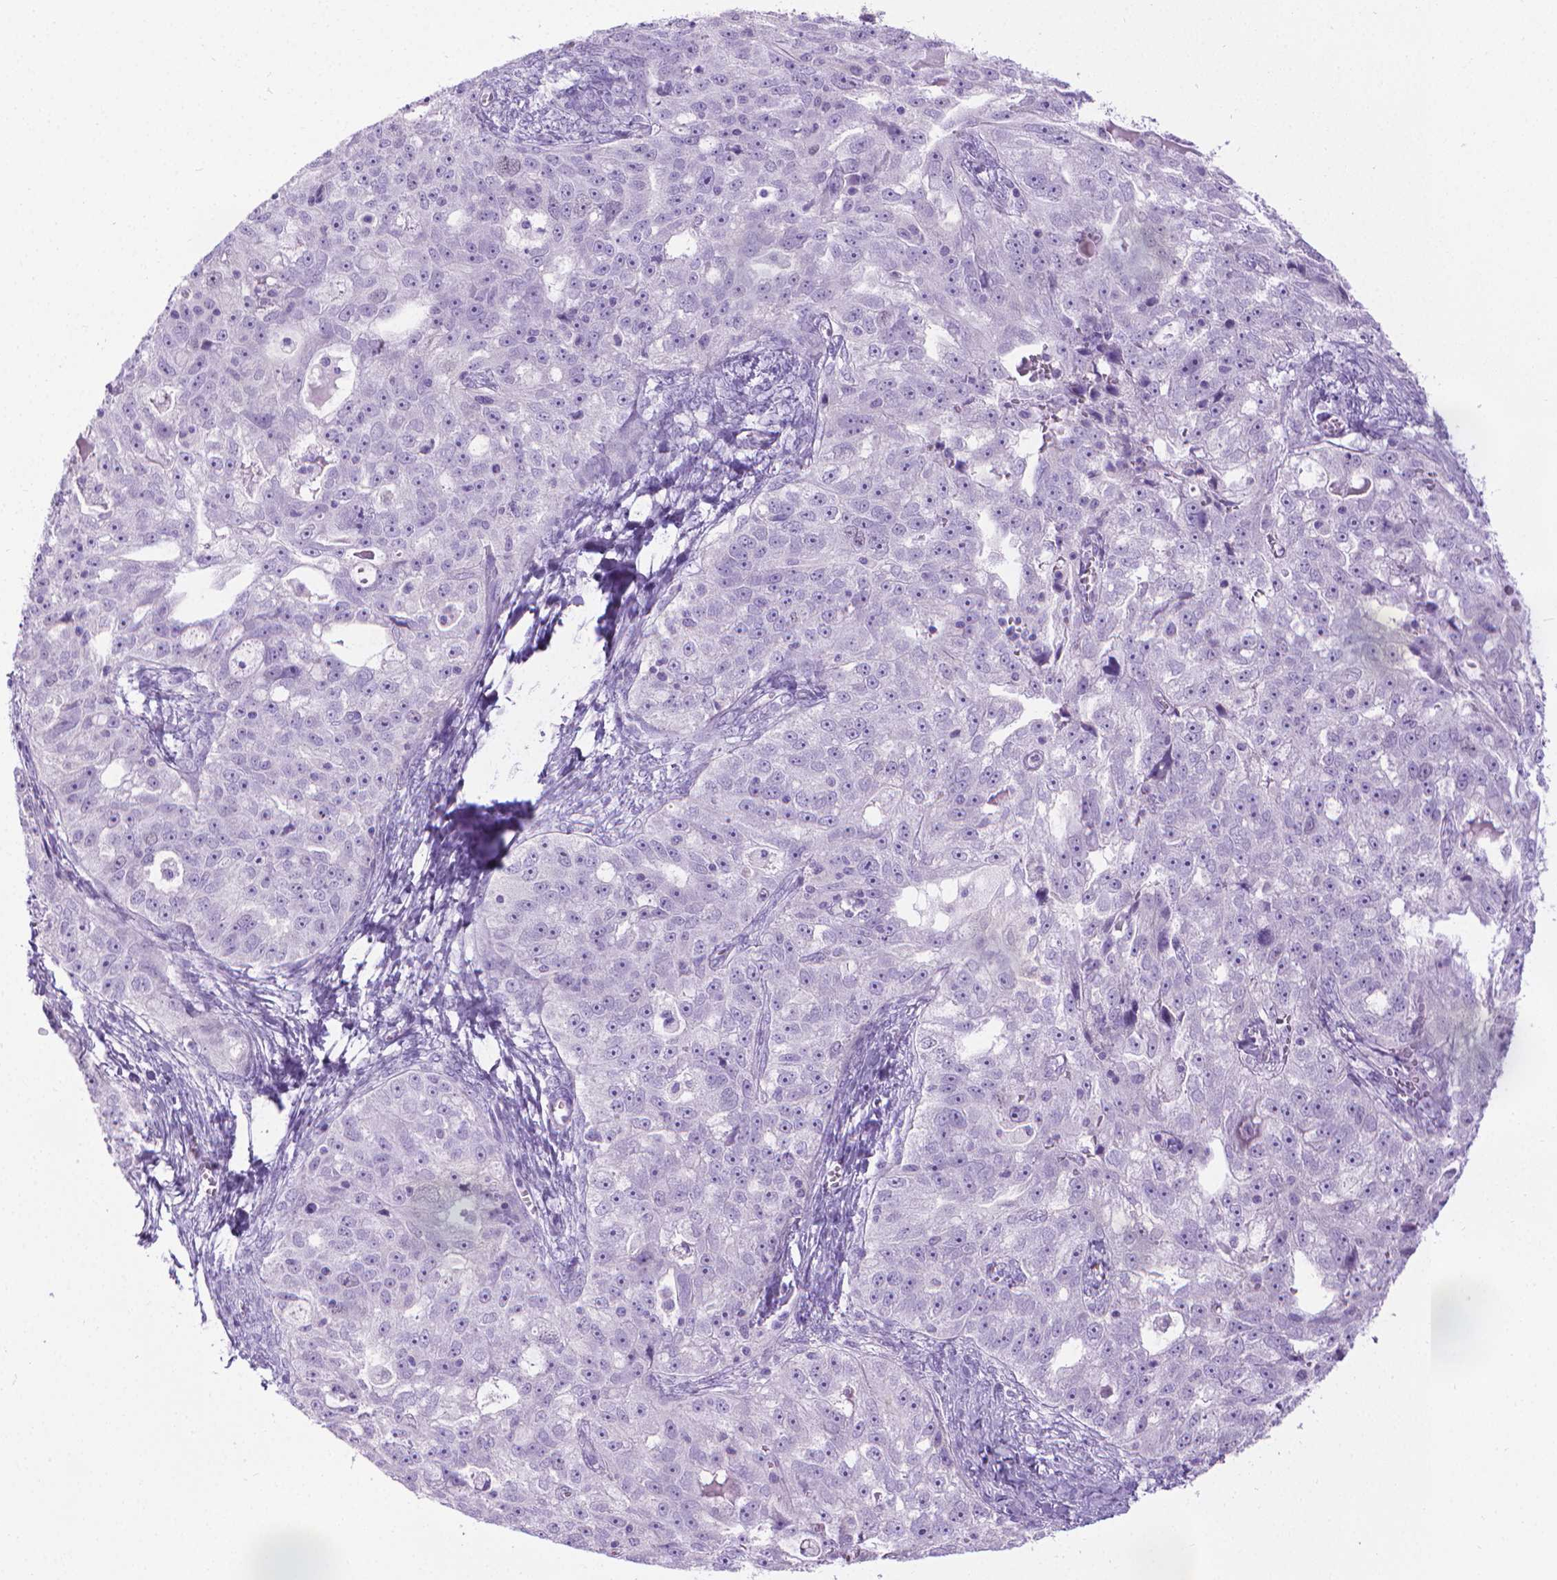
{"staining": {"intensity": "negative", "quantity": "none", "location": "none"}, "tissue": "ovarian cancer", "cell_type": "Tumor cells", "image_type": "cancer", "snomed": [{"axis": "morphology", "description": "Cystadenocarcinoma, serous, NOS"}, {"axis": "topography", "description": "Ovary"}], "caption": "Ovarian serous cystadenocarcinoma was stained to show a protein in brown. There is no significant expression in tumor cells. (Immunohistochemistry, brightfield microscopy, high magnification).", "gene": "SPAG6", "patient": {"sex": "female", "age": 51}}